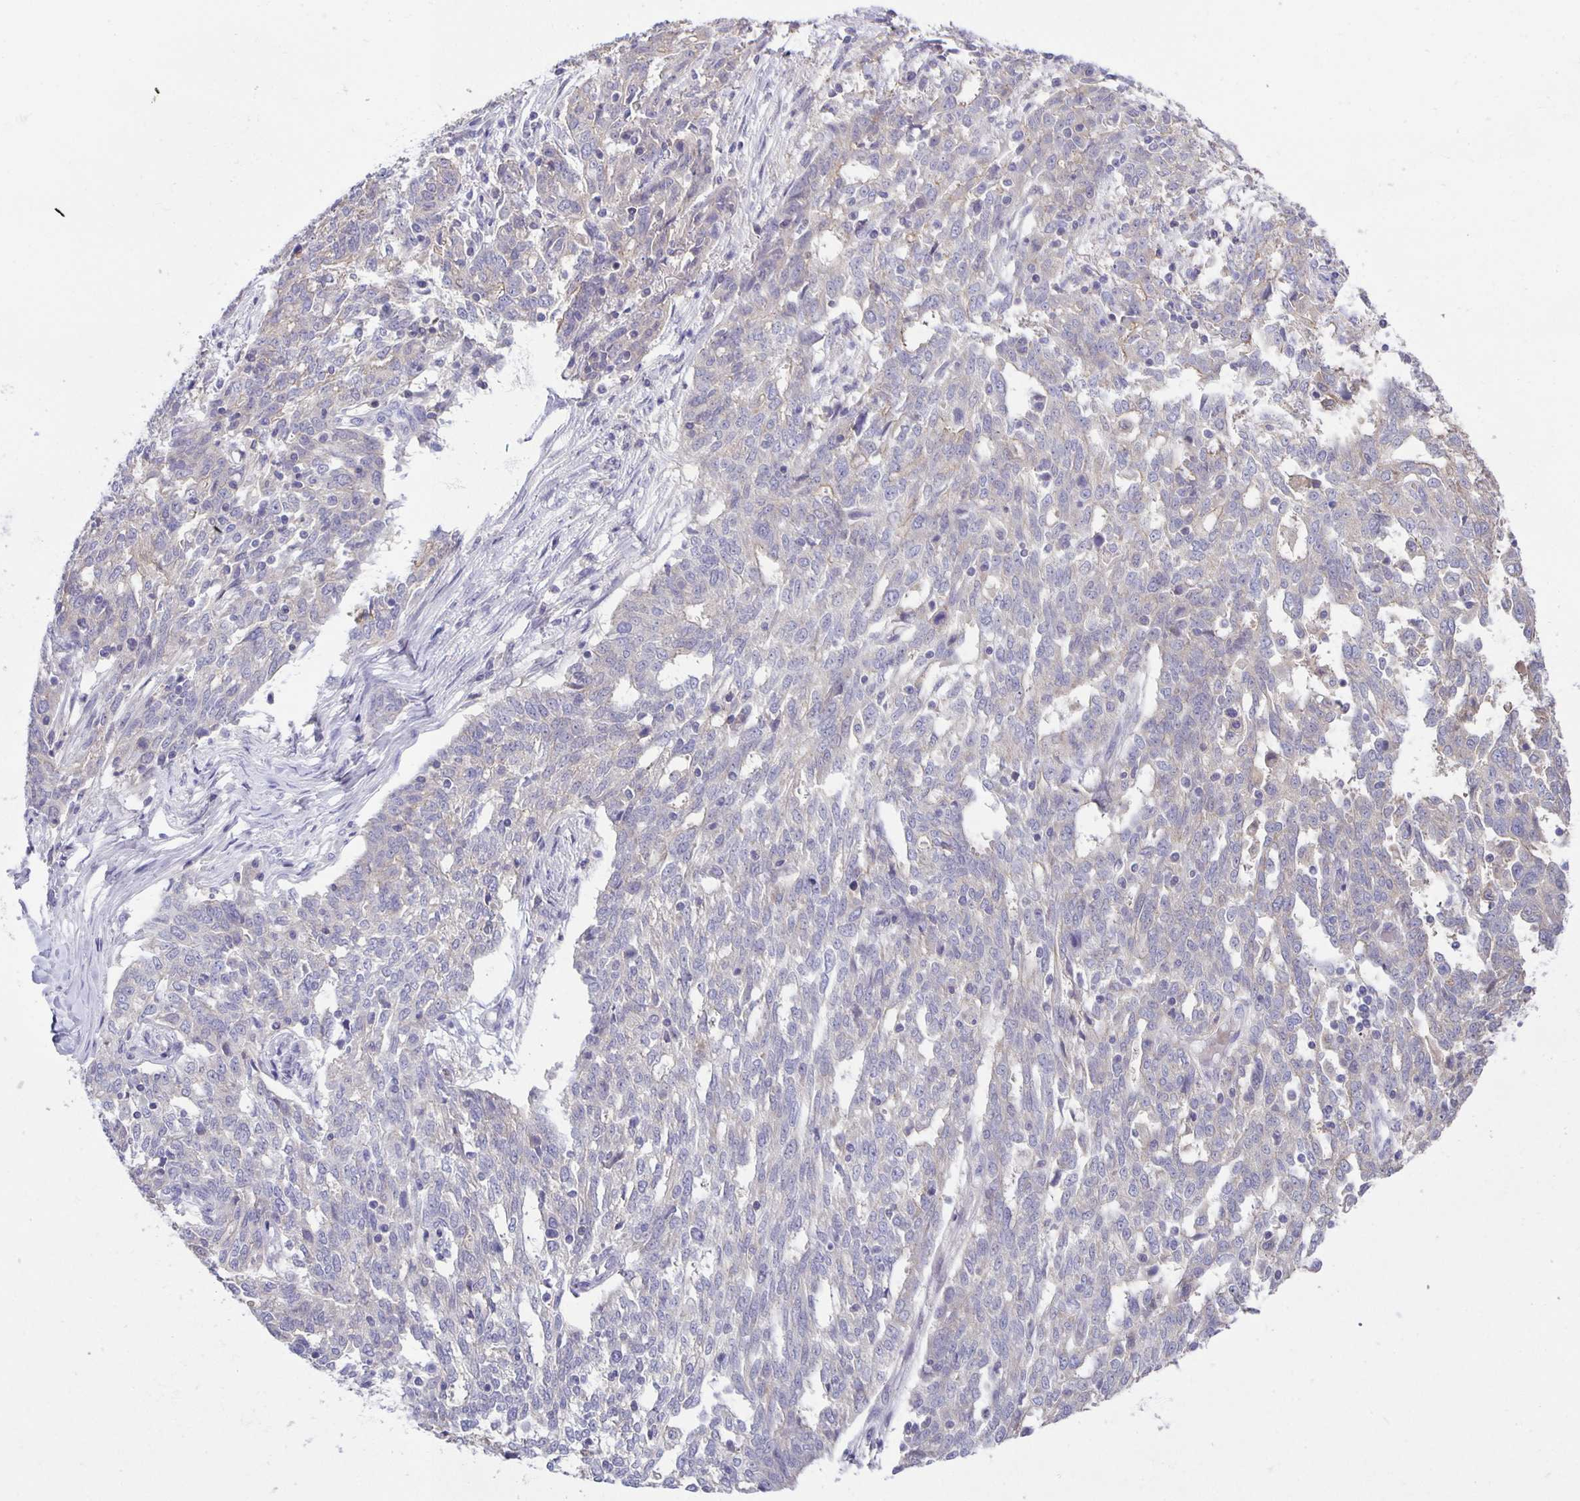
{"staining": {"intensity": "negative", "quantity": "none", "location": "none"}, "tissue": "ovarian cancer", "cell_type": "Tumor cells", "image_type": "cancer", "snomed": [{"axis": "morphology", "description": "Cystadenocarcinoma, serous, NOS"}, {"axis": "topography", "description": "Ovary"}], "caption": "A micrograph of human ovarian cancer (serous cystadenocarcinoma) is negative for staining in tumor cells. (Brightfield microscopy of DAB immunohistochemistry (IHC) at high magnification).", "gene": "PTPN3", "patient": {"sex": "female", "age": 67}}